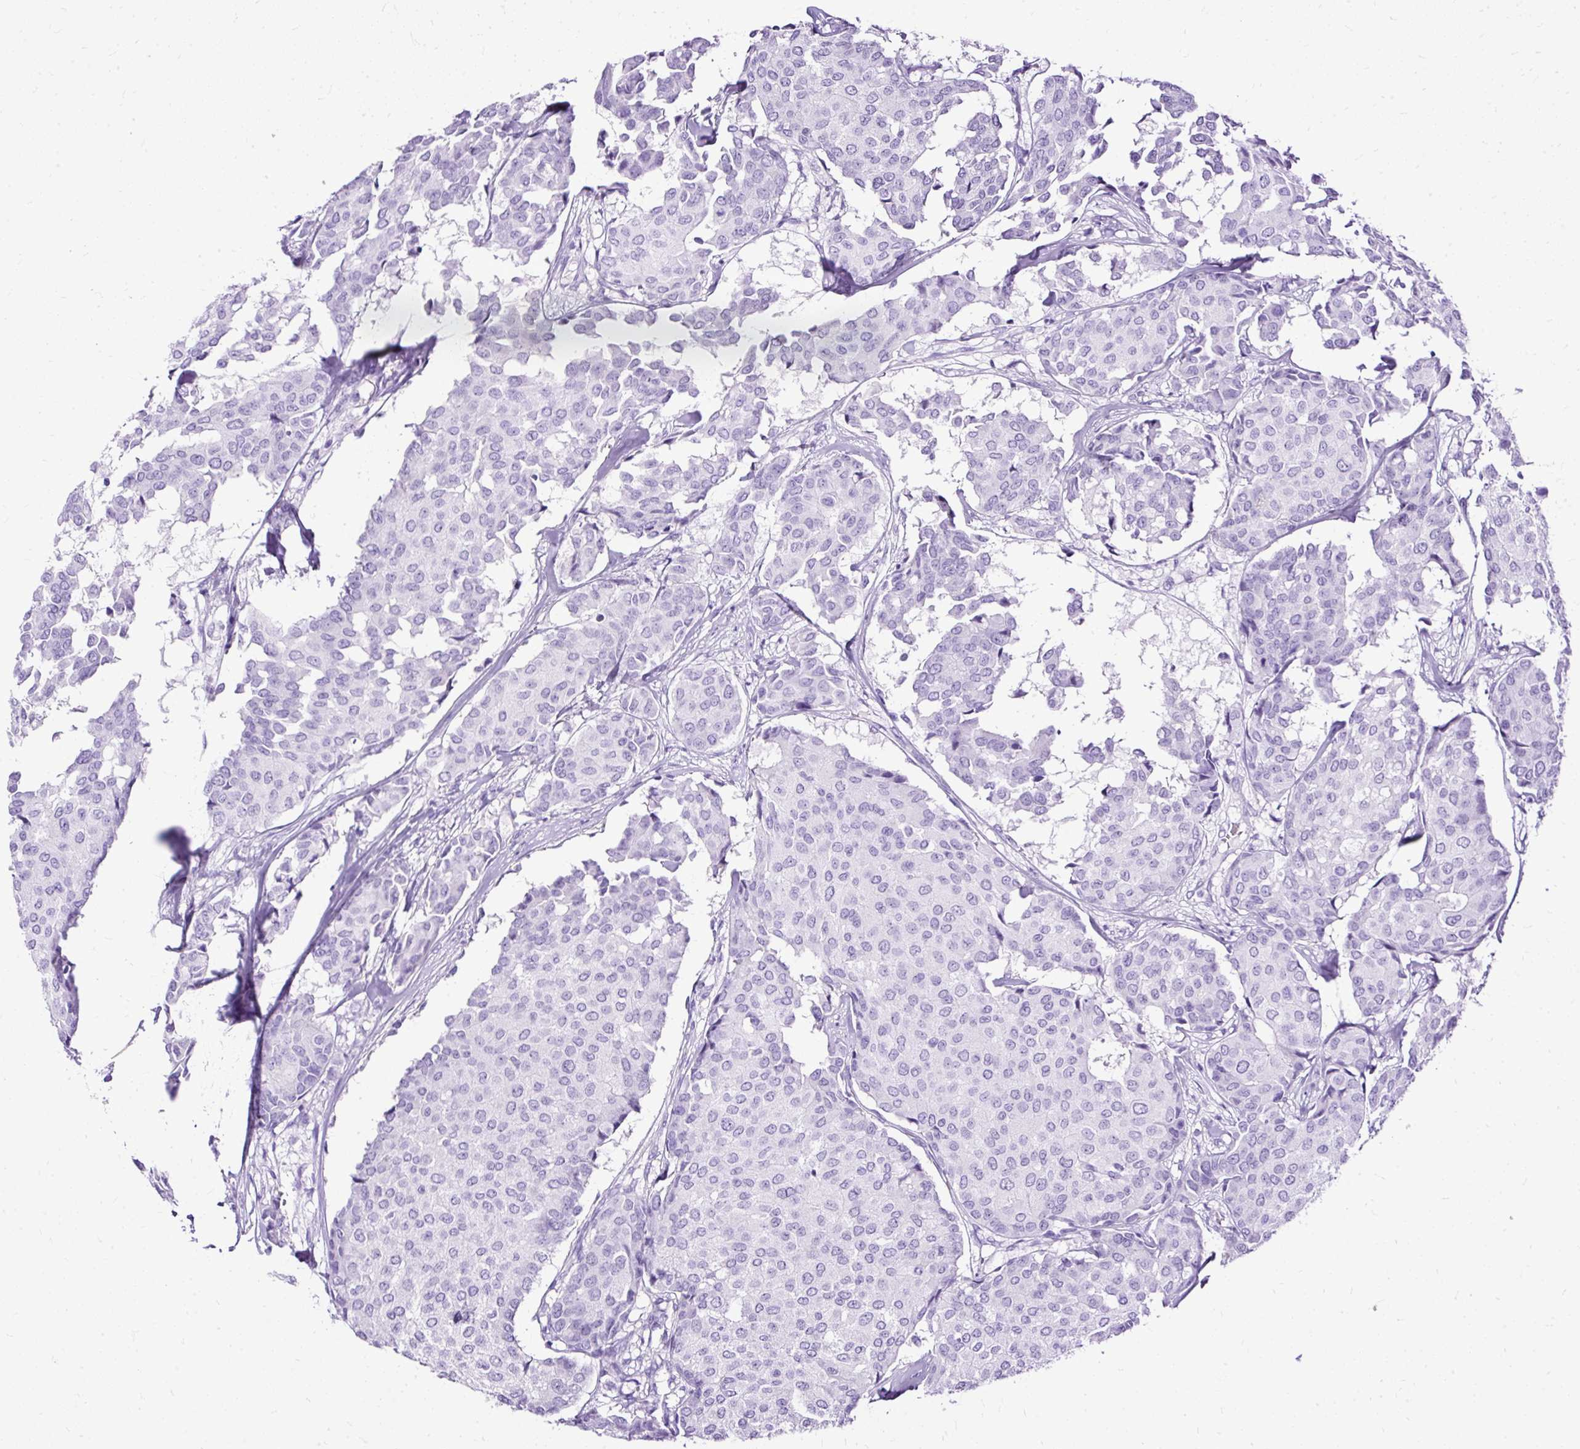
{"staining": {"intensity": "negative", "quantity": "none", "location": "none"}, "tissue": "breast cancer", "cell_type": "Tumor cells", "image_type": "cancer", "snomed": [{"axis": "morphology", "description": "Duct carcinoma"}, {"axis": "topography", "description": "Breast"}], "caption": "Immunohistochemistry of human breast cancer (intraductal carcinoma) displays no expression in tumor cells.", "gene": "SLC8A2", "patient": {"sex": "female", "age": 75}}